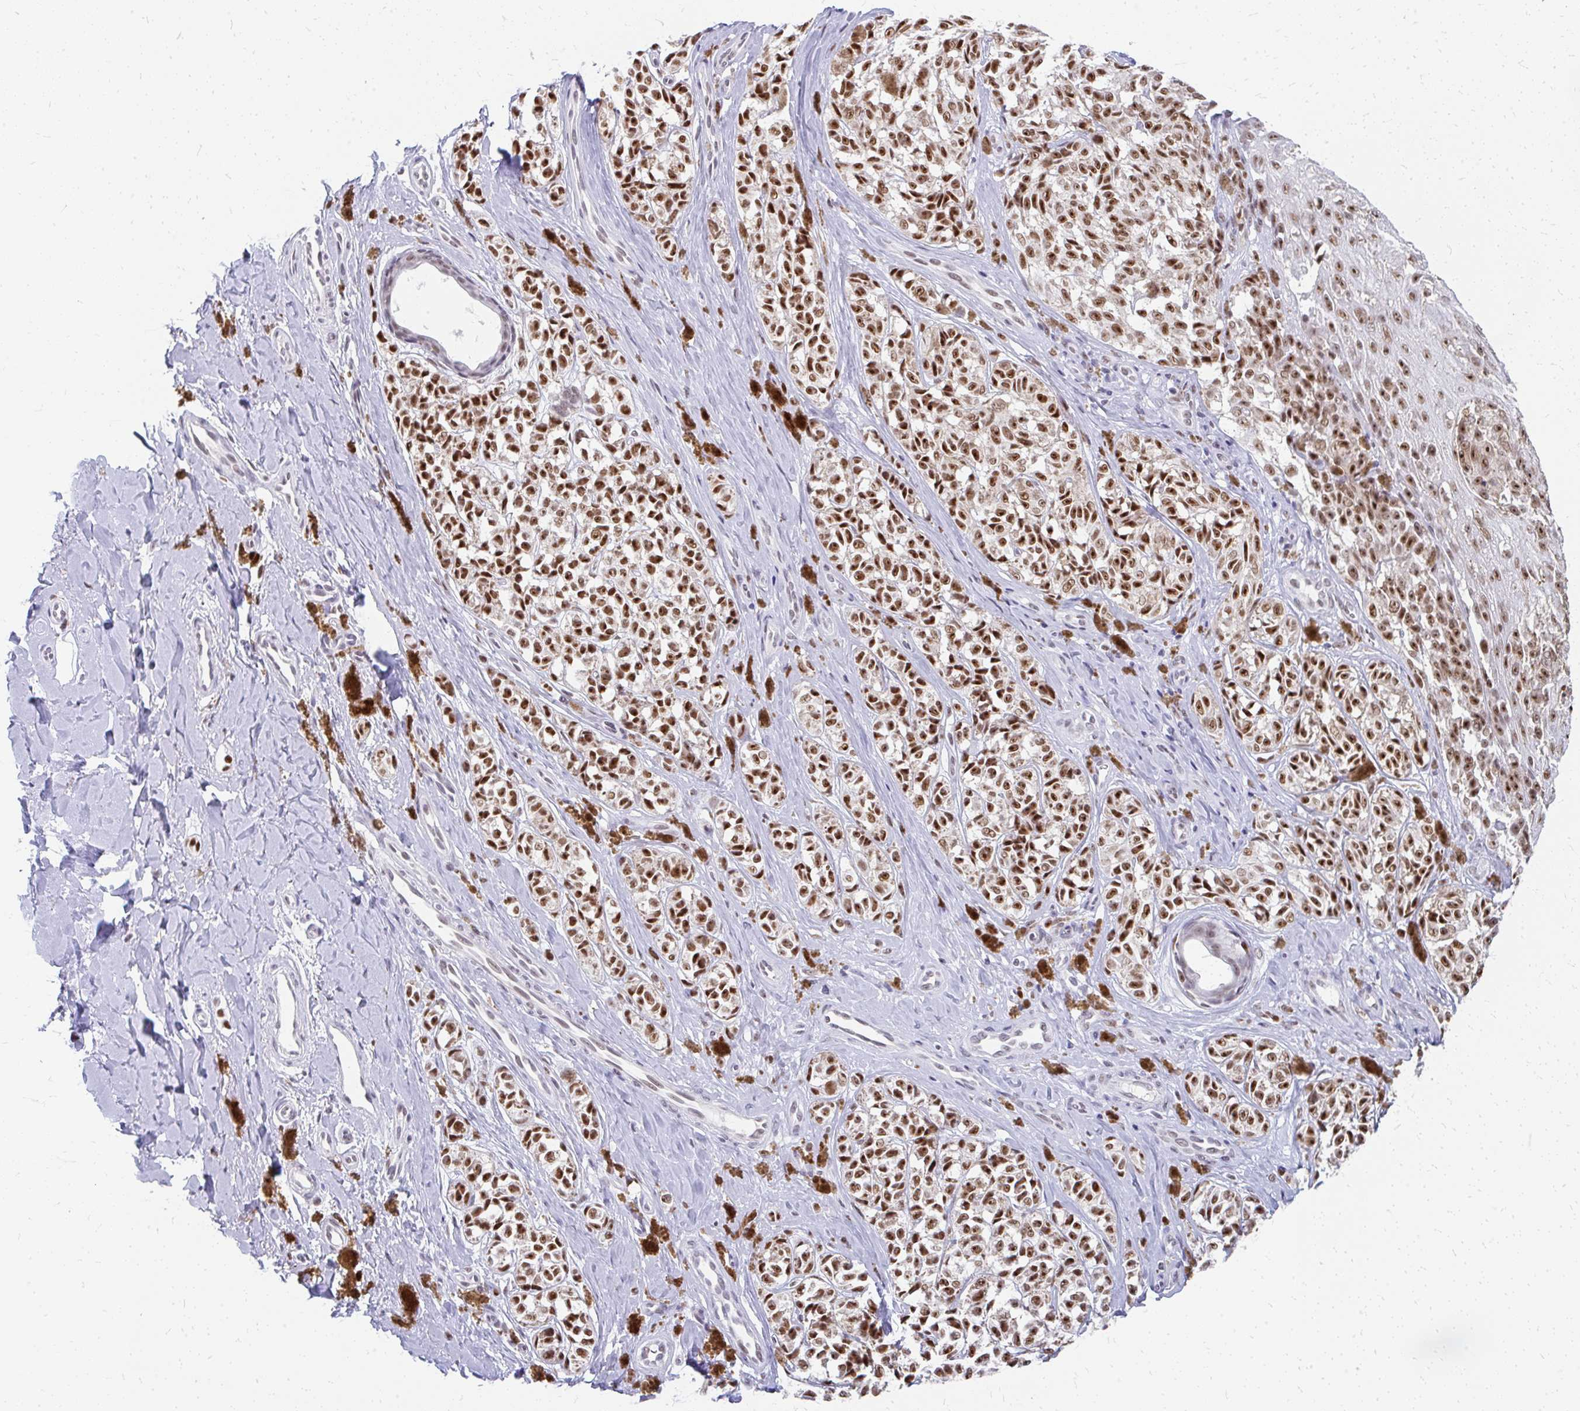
{"staining": {"intensity": "strong", "quantity": ">75%", "location": "nuclear"}, "tissue": "melanoma", "cell_type": "Tumor cells", "image_type": "cancer", "snomed": [{"axis": "morphology", "description": "Malignant melanoma, NOS"}, {"axis": "topography", "description": "Skin"}], "caption": "Strong nuclear protein positivity is present in approximately >75% of tumor cells in melanoma. Nuclei are stained in blue.", "gene": "GTF2H1", "patient": {"sex": "female", "age": 65}}